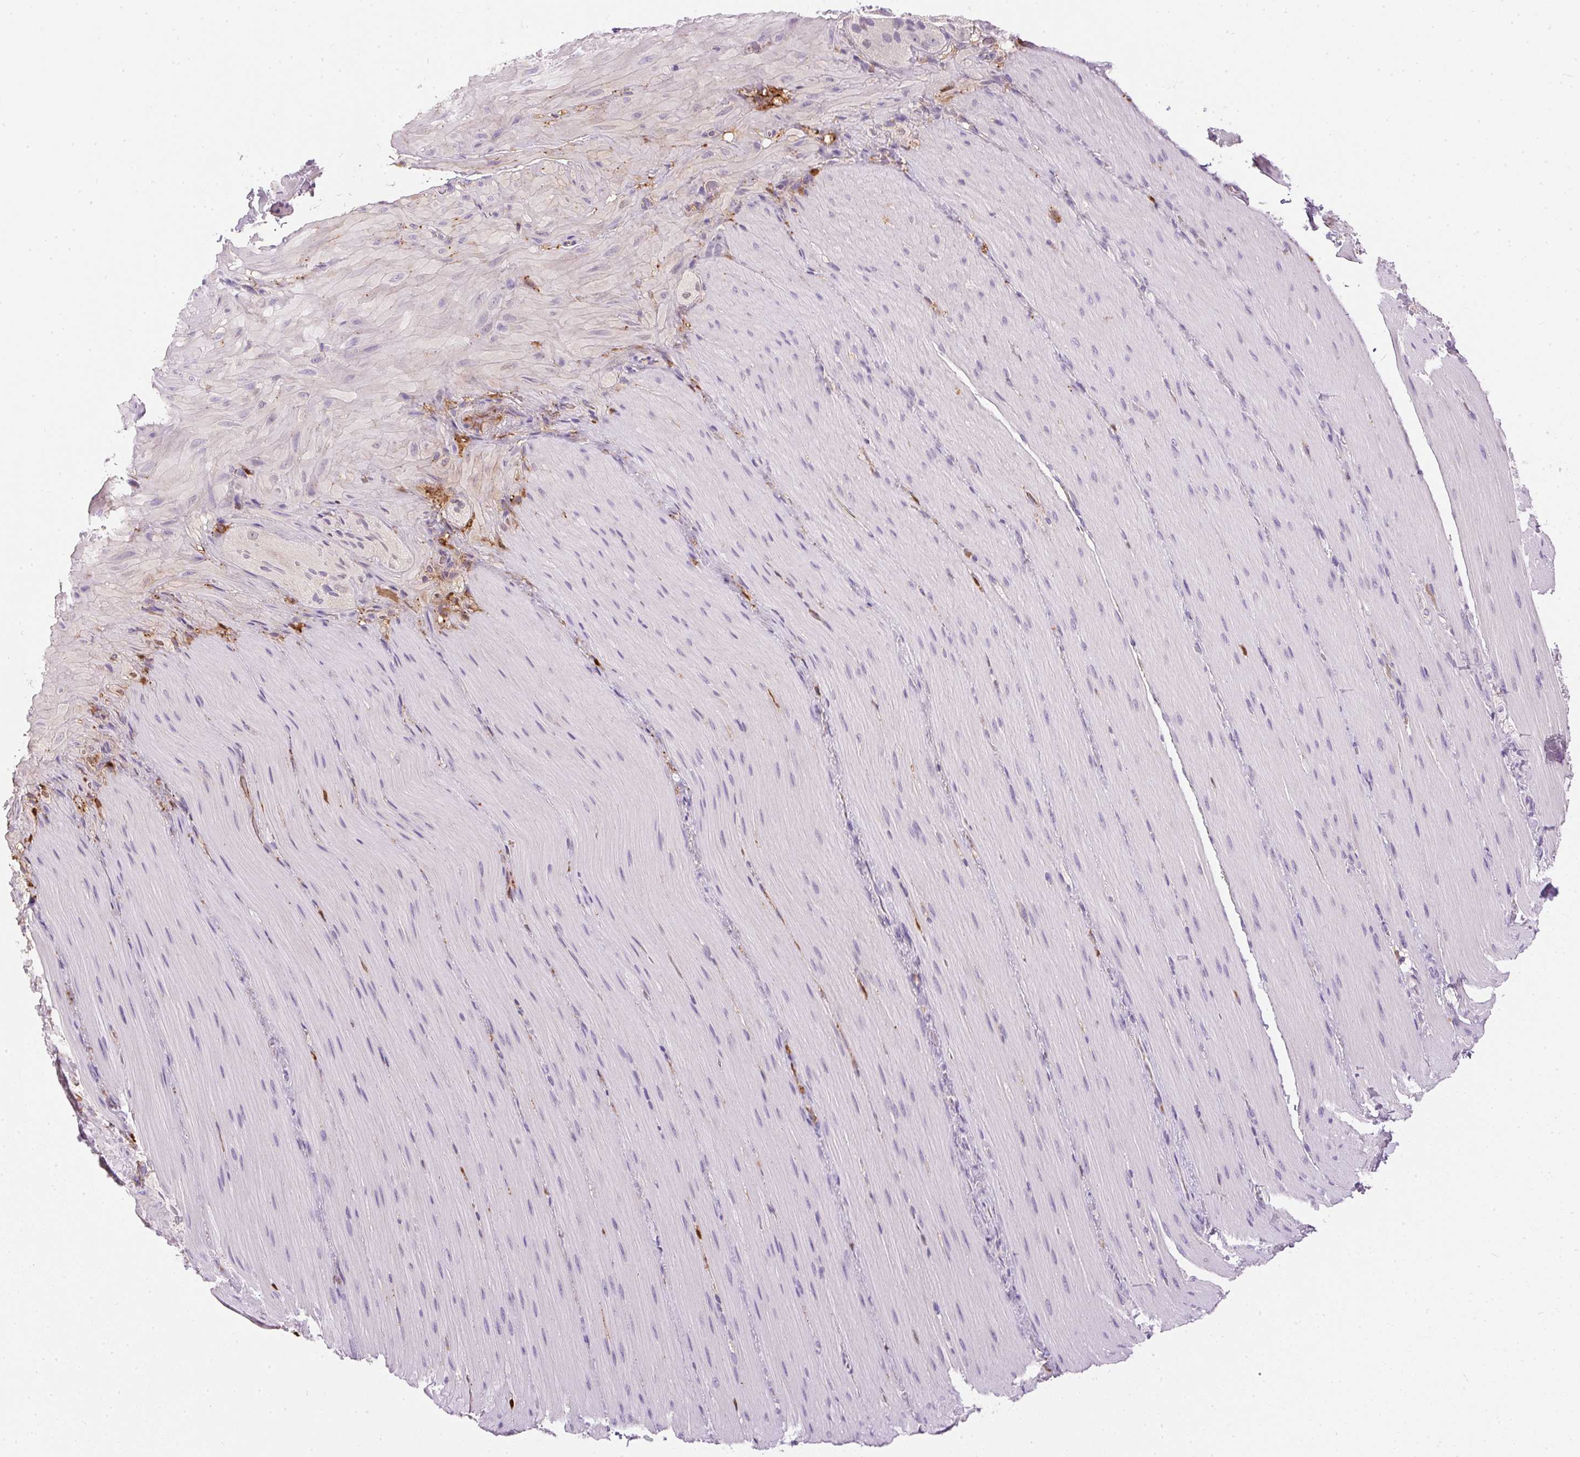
{"staining": {"intensity": "weak", "quantity": "<25%", "location": "cytoplasmic/membranous"}, "tissue": "smooth muscle", "cell_type": "Smooth muscle cells", "image_type": "normal", "snomed": [{"axis": "morphology", "description": "Normal tissue, NOS"}, {"axis": "topography", "description": "Smooth muscle"}, {"axis": "topography", "description": "Colon"}], "caption": "Immunohistochemistry (IHC) of normal smooth muscle exhibits no positivity in smooth muscle cells.", "gene": "ORM1", "patient": {"sex": "male", "age": 73}}